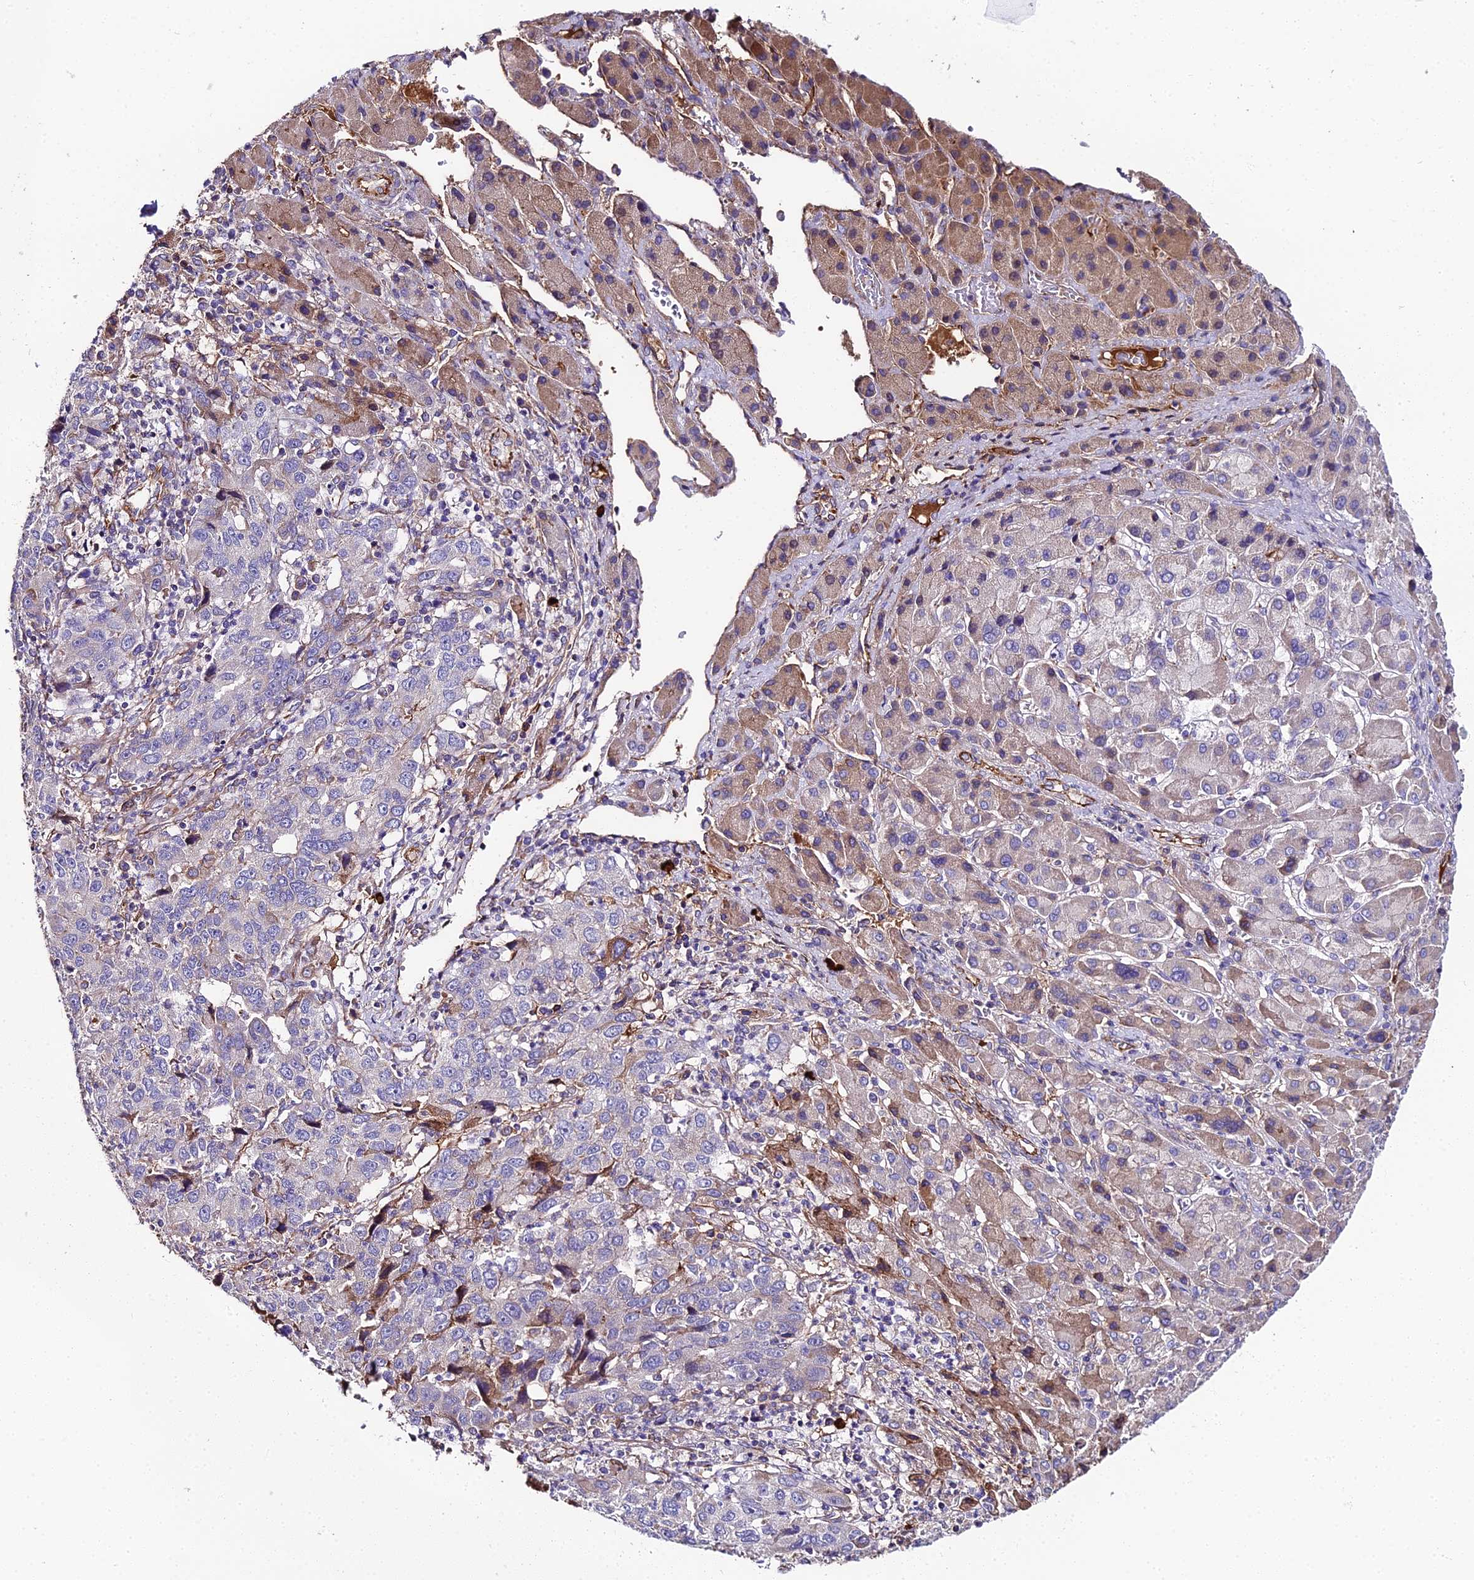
{"staining": {"intensity": "negative", "quantity": "none", "location": "none"}, "tissue": "liver cancer", "cell_type": "Tumor cells", "image_type": "cancer", "snomed": [{"axis": "morphology", "description": "Carcinoma, Hepatocellular, NOS"}, {"axis": "topography", "description": "Liver"}], "caption": "The IHC micrograph has no significant positivity in tumor cells of liver cancer tissue.", "gene": "BEX4", "patient": {"sex": "male", "age": 63}}